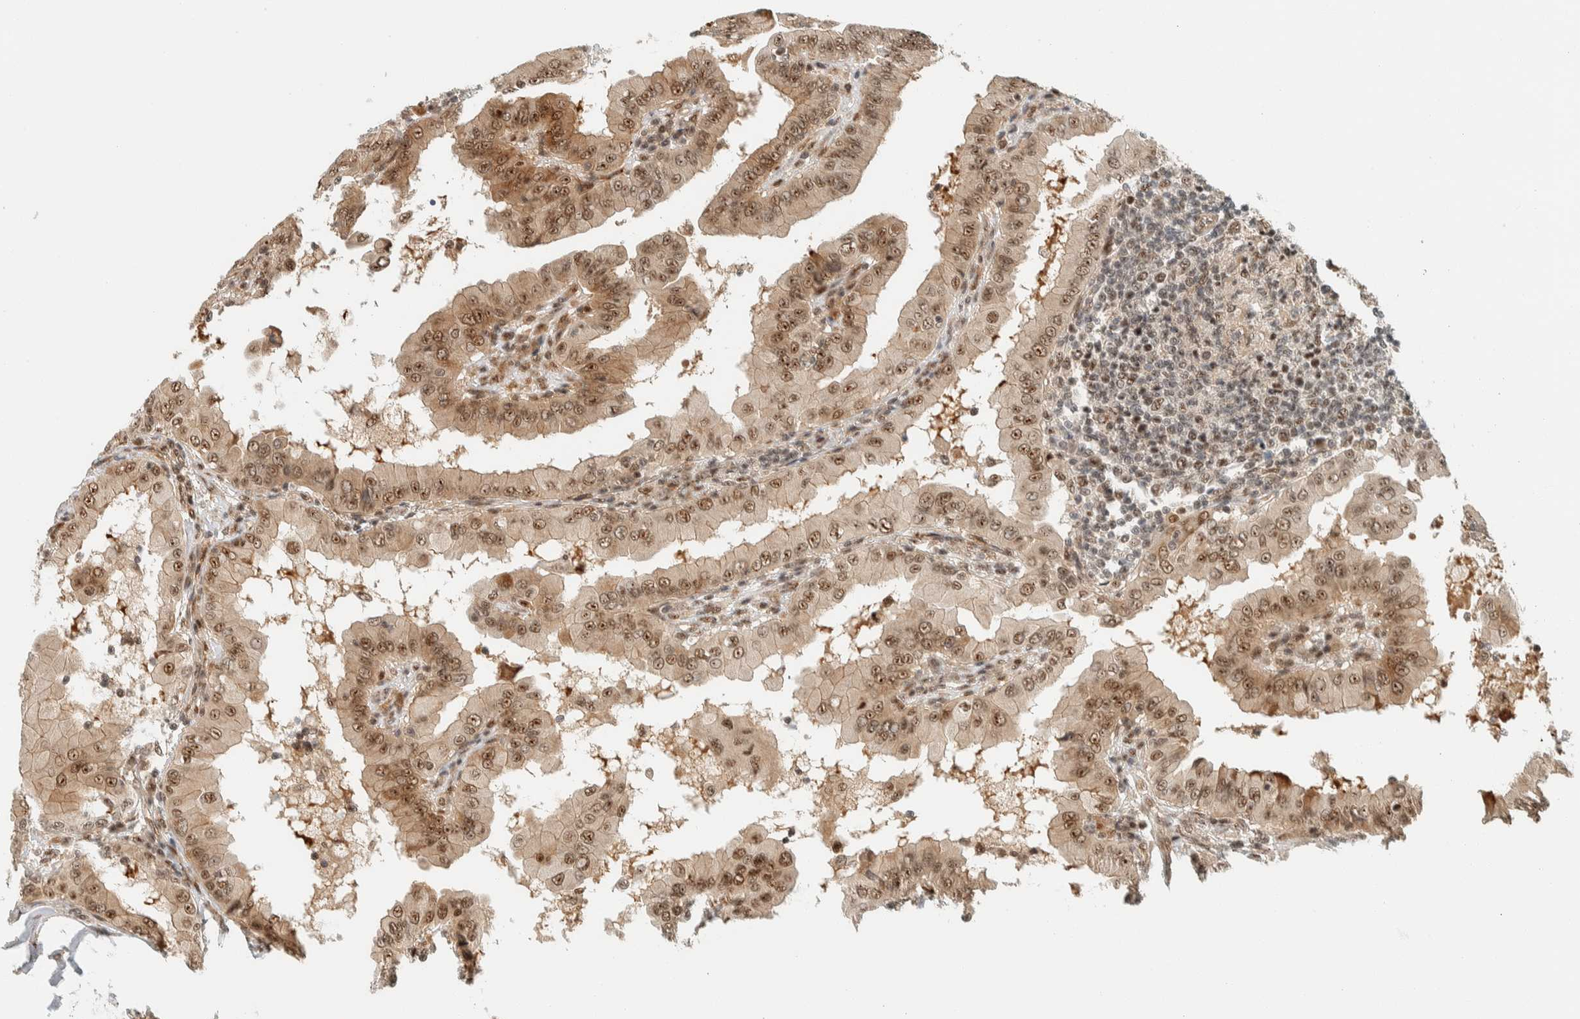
{"staining": {"intensity": "moderate", "quantity": ">75%", "location": "nuclear"}, "tissue": "thyroid cancer", "cell_type": "Tumor cells", "image_type": "cancer", "snomed": [{"axis": "morphology", "description": "Papillary adenocarcinoma, NOS"}, {"axis": "topography", "description": "Thyroid gland"}], "caption": "Human thyroid cancer stained for a protein (brown) shows moderate nuclear positive expression in approximately >75% of tumor cells.", "gene": "SIK1", "patient": {"sex": "male", "age": 33}}